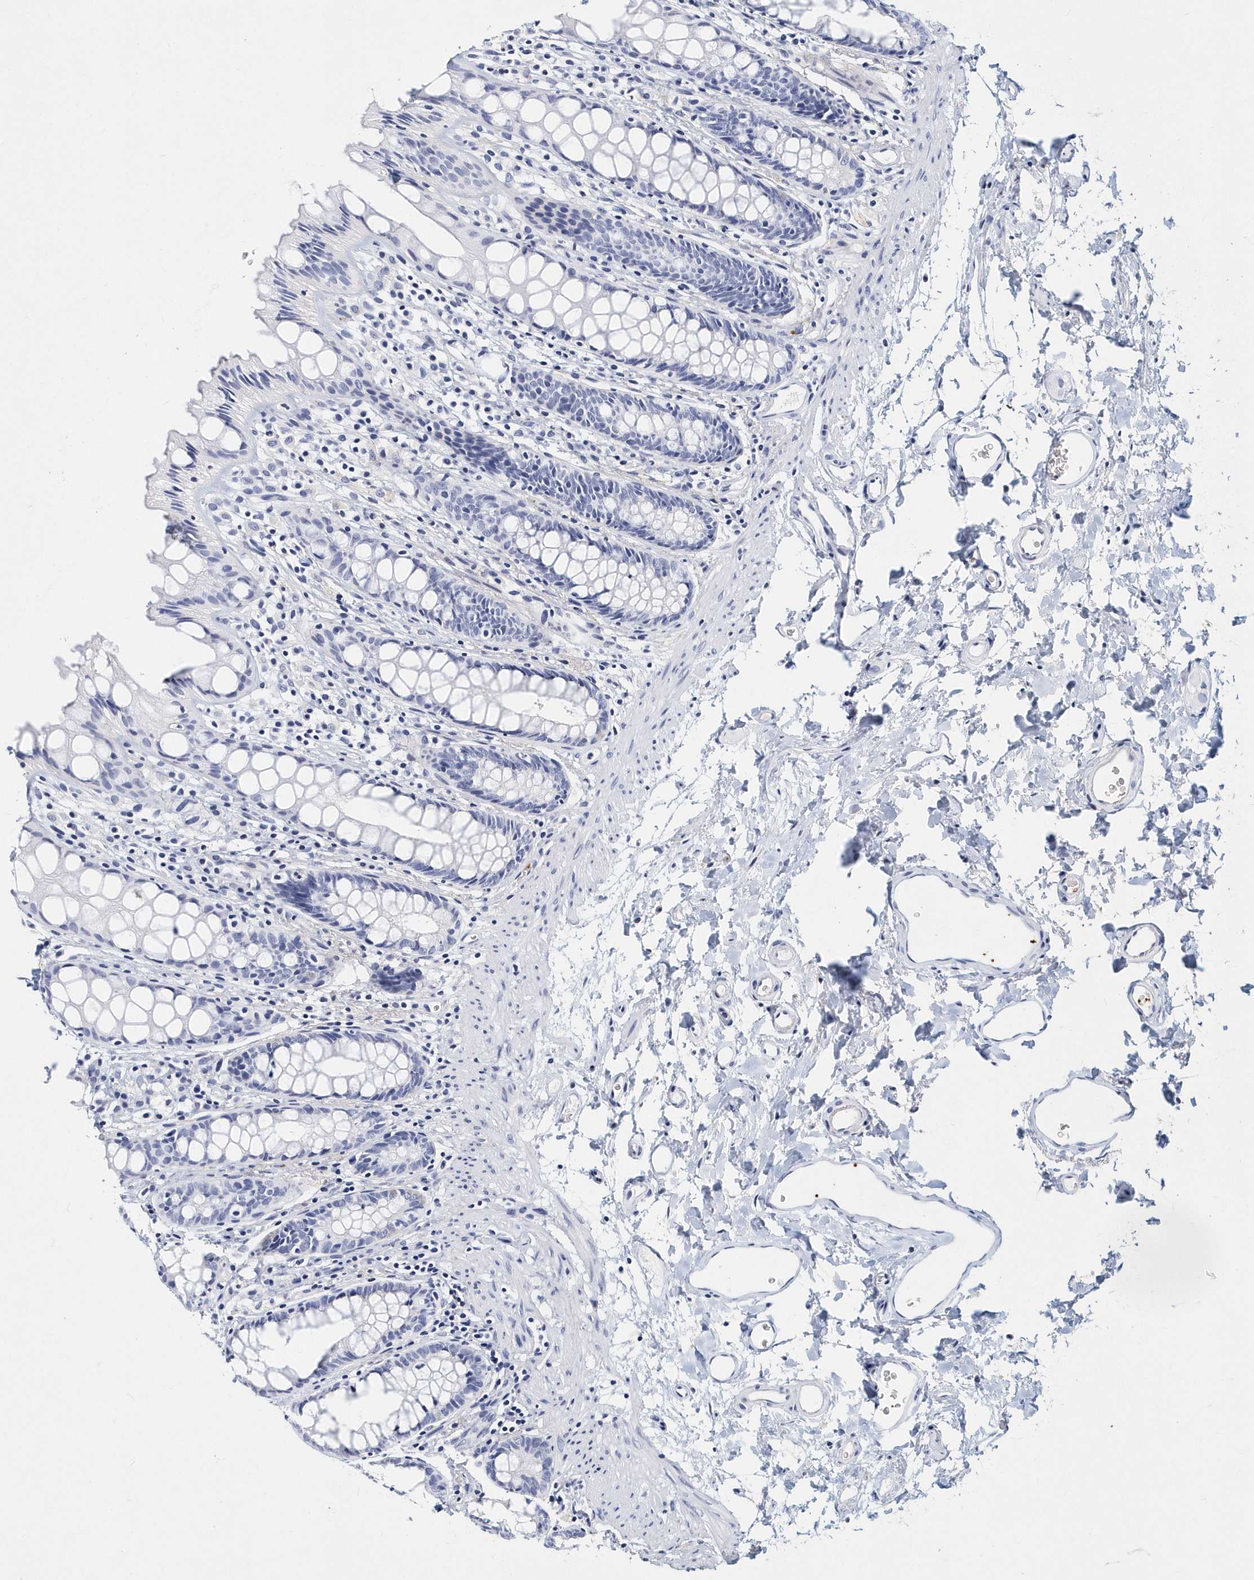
{"staining": {"intensity": "negative", "quantity": "none", "location": "none"}, "tissue": "rectum", "cell_type": "Glandular cells", "image_type": "normal", "snomed": [{"axis": "morphology", "description": "Normal tissue, NOS"}, {"axis": "topography", "description": "Rectum"}], "caption": "Immunohistochemistry (IHC) image of normal rectum: human rectum stained with DAB shows no significant protein expression in glandular cells. The staining is performed using DAB brown chromogen with nuclei counter-stained in using hematoxylin.", "gene": "ITGA2B", "patient": {"sex": "female", "age": 65}}